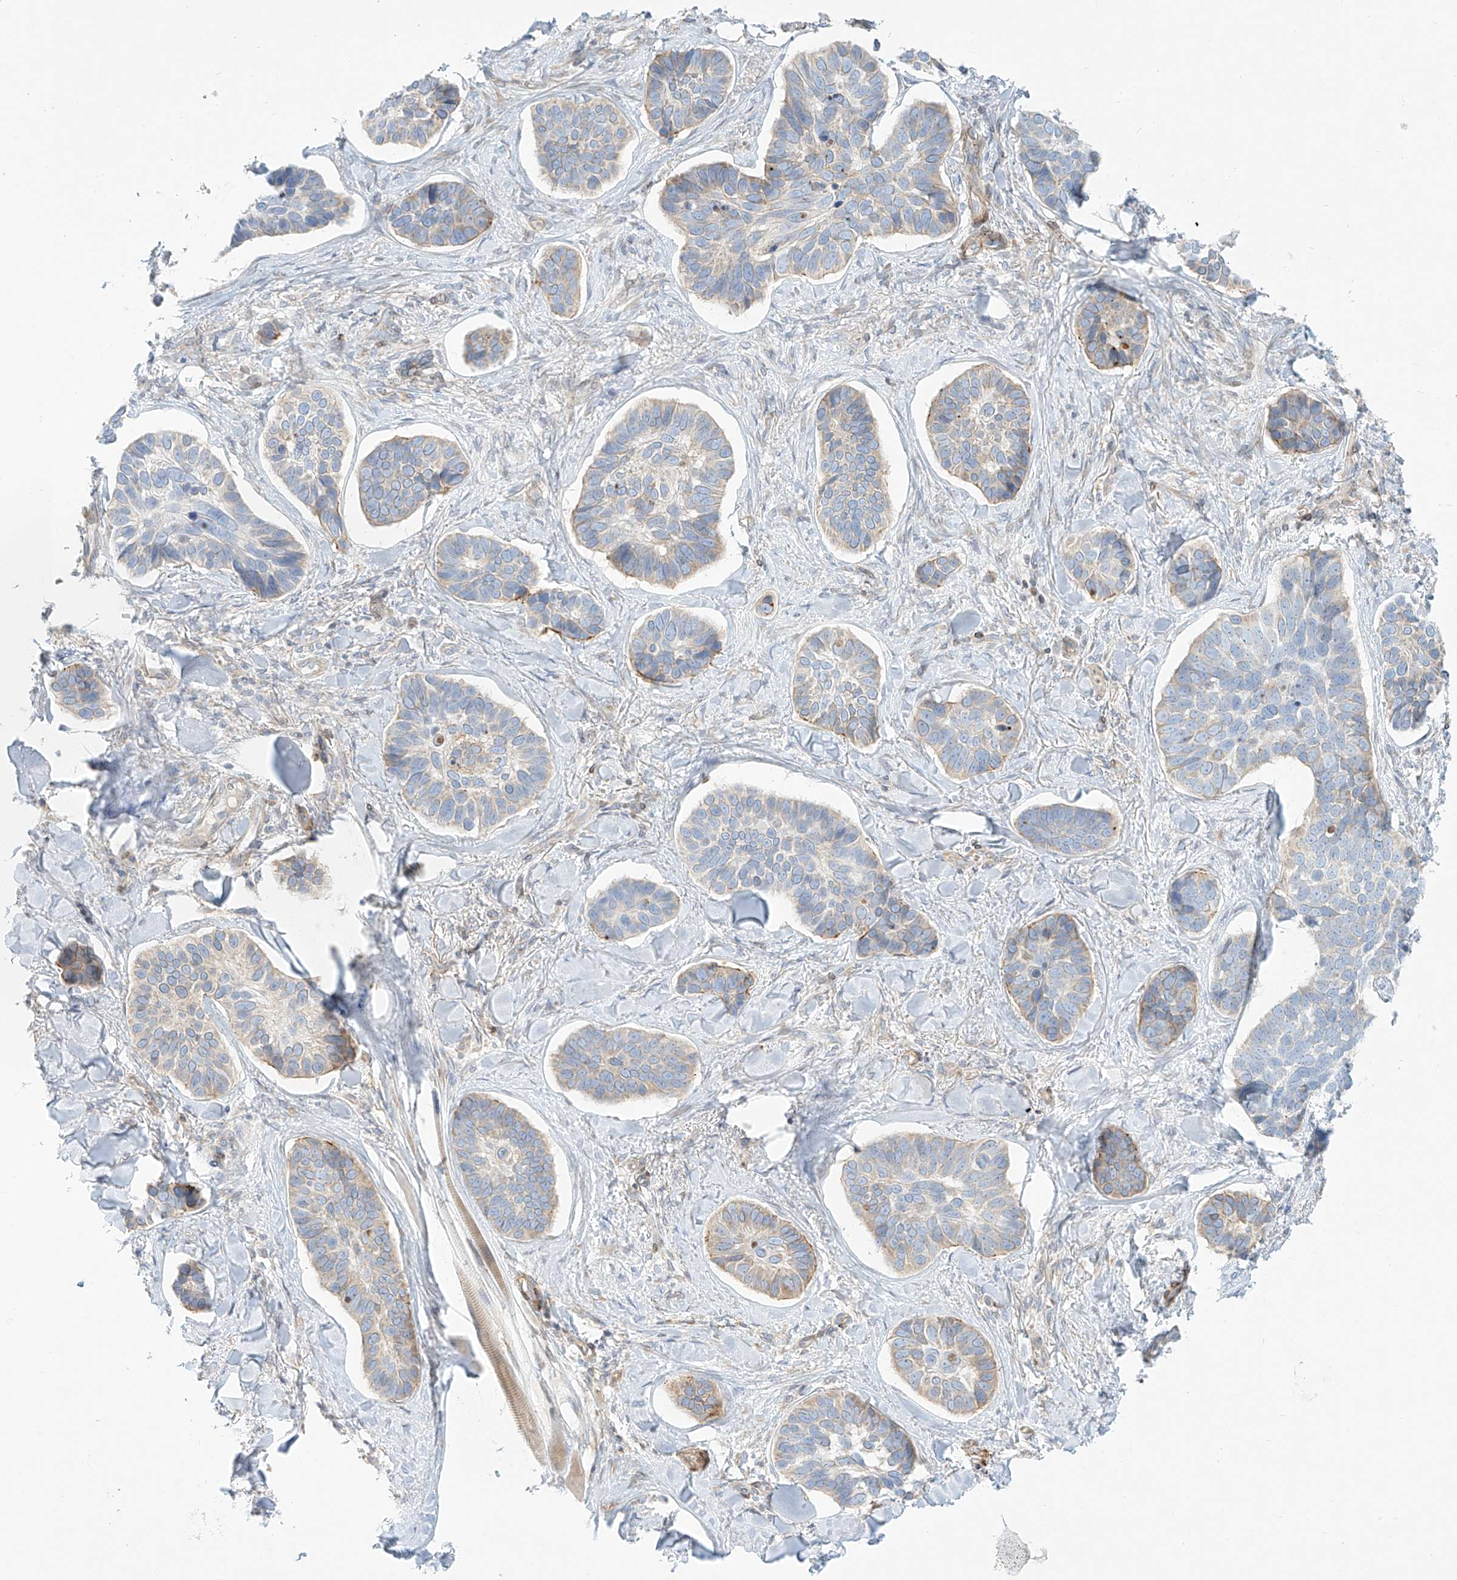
{"staining": {"intensity": "weak", "quantity": "<25%", "location": "cytoplasmic/membranous"}, "tissue": "skin cancer", "cell_type": "Tumor cells", "image_type": "cancer", "snomed": [{"axis": "morphology", "description": "Basal cell carcinoma"}, {"axis": "topography", "description": "Skin"}], "caption": "This is a micrograph of immunohistochemistry staining of skin basal cell carcinoma, which shows no expression in tumor cells.", "gene": "PCYOX1", "patient": {"sex": "male", "age": 62}}